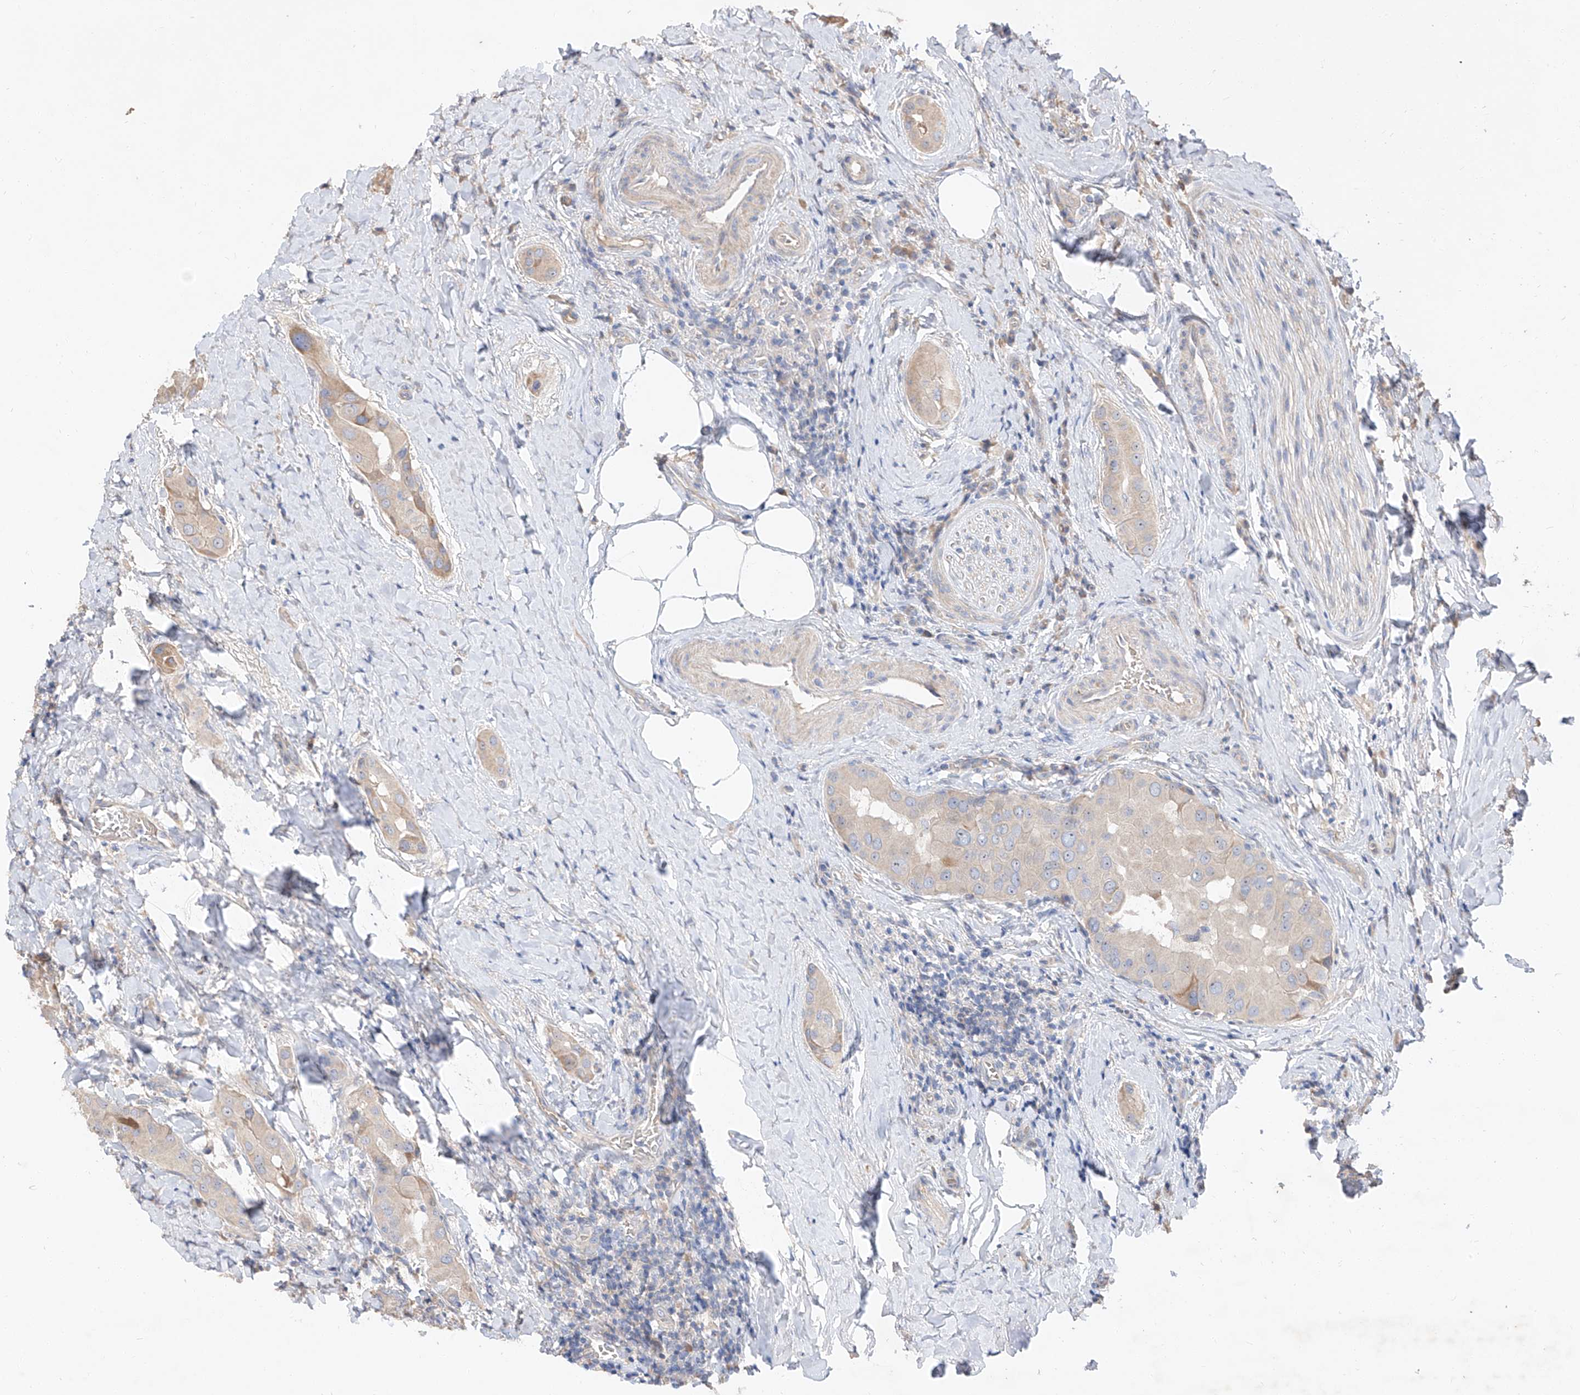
{"staining": {"intensity": "weak", "quantity": "<25%", "location": "cytoplasmic/membranous"}, "tissue": "thyroid cancer", "cell_type": "Tumor cells", "image_type": "cancer", "snomed": [{"axis": "morphology", "description": "Papillary adenocarcinoma, NOS"}, {"axis": "topography", "description": "Thyroid gland"}], "caption": "A photomicrograph of human thyroid papillary adenocarcinoma is negative for staining in tumor cells.", "gene": "DIRAS3", "patient": {"sex": "male", "age": 33}}